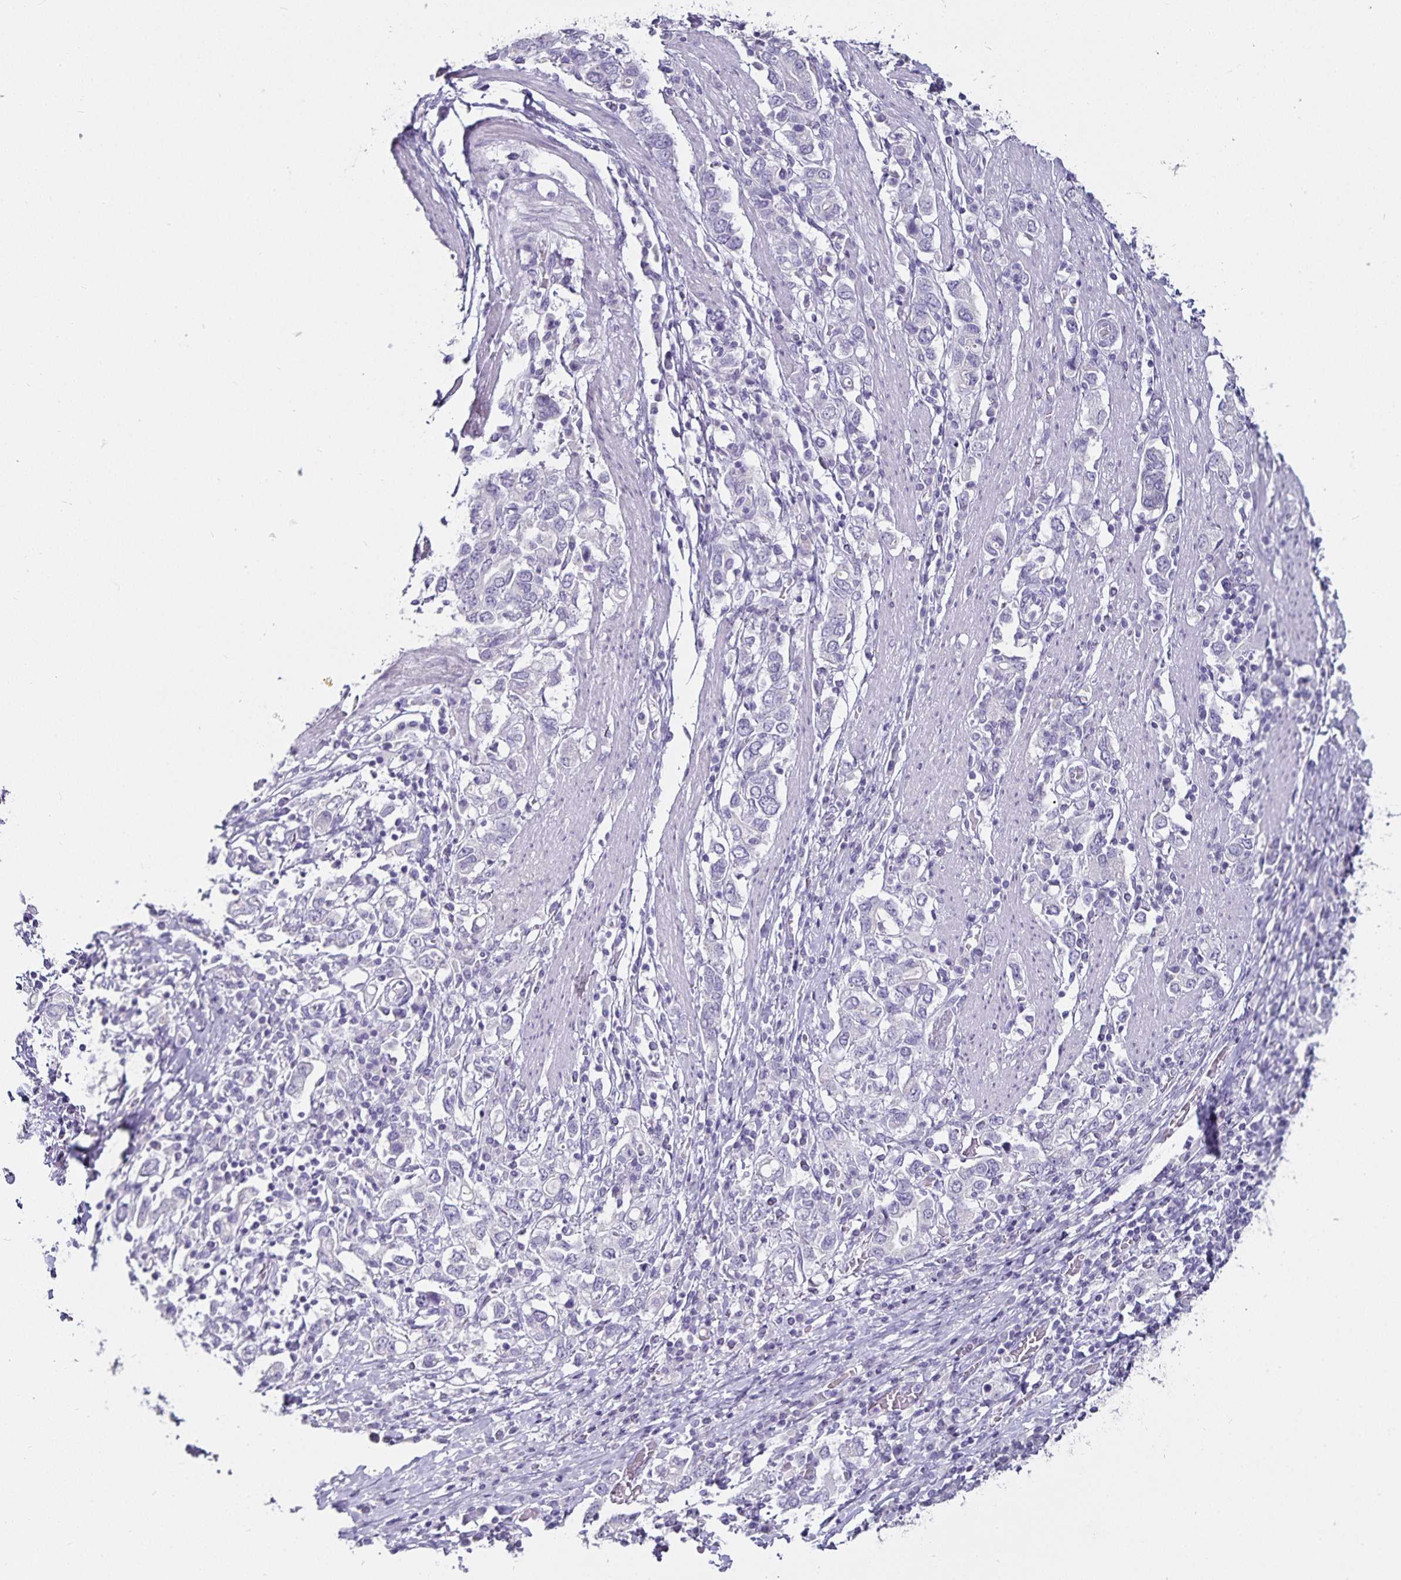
{"staining": {"intensity": "negative", "quantity": "none", "location": "none"}, "tissue": "stomach cancer", "cell_type": "Tumor cells", "image_type": "cancer", "snomed": [{"axis": "morphology", "description": "Adenocarcinoma, NOS"}, {"axis": "topography", "description": "Stomach, upper"}, {"axis": "topography", "description": "Stomach"}], "caption": "A high-resolution photomicrograph shows immunohistochemistry staining of stomach cancer, which shows no significant positivity in tumor cells.", "gene": "CA12", "patient": {"sex": "male", "age": 62}}